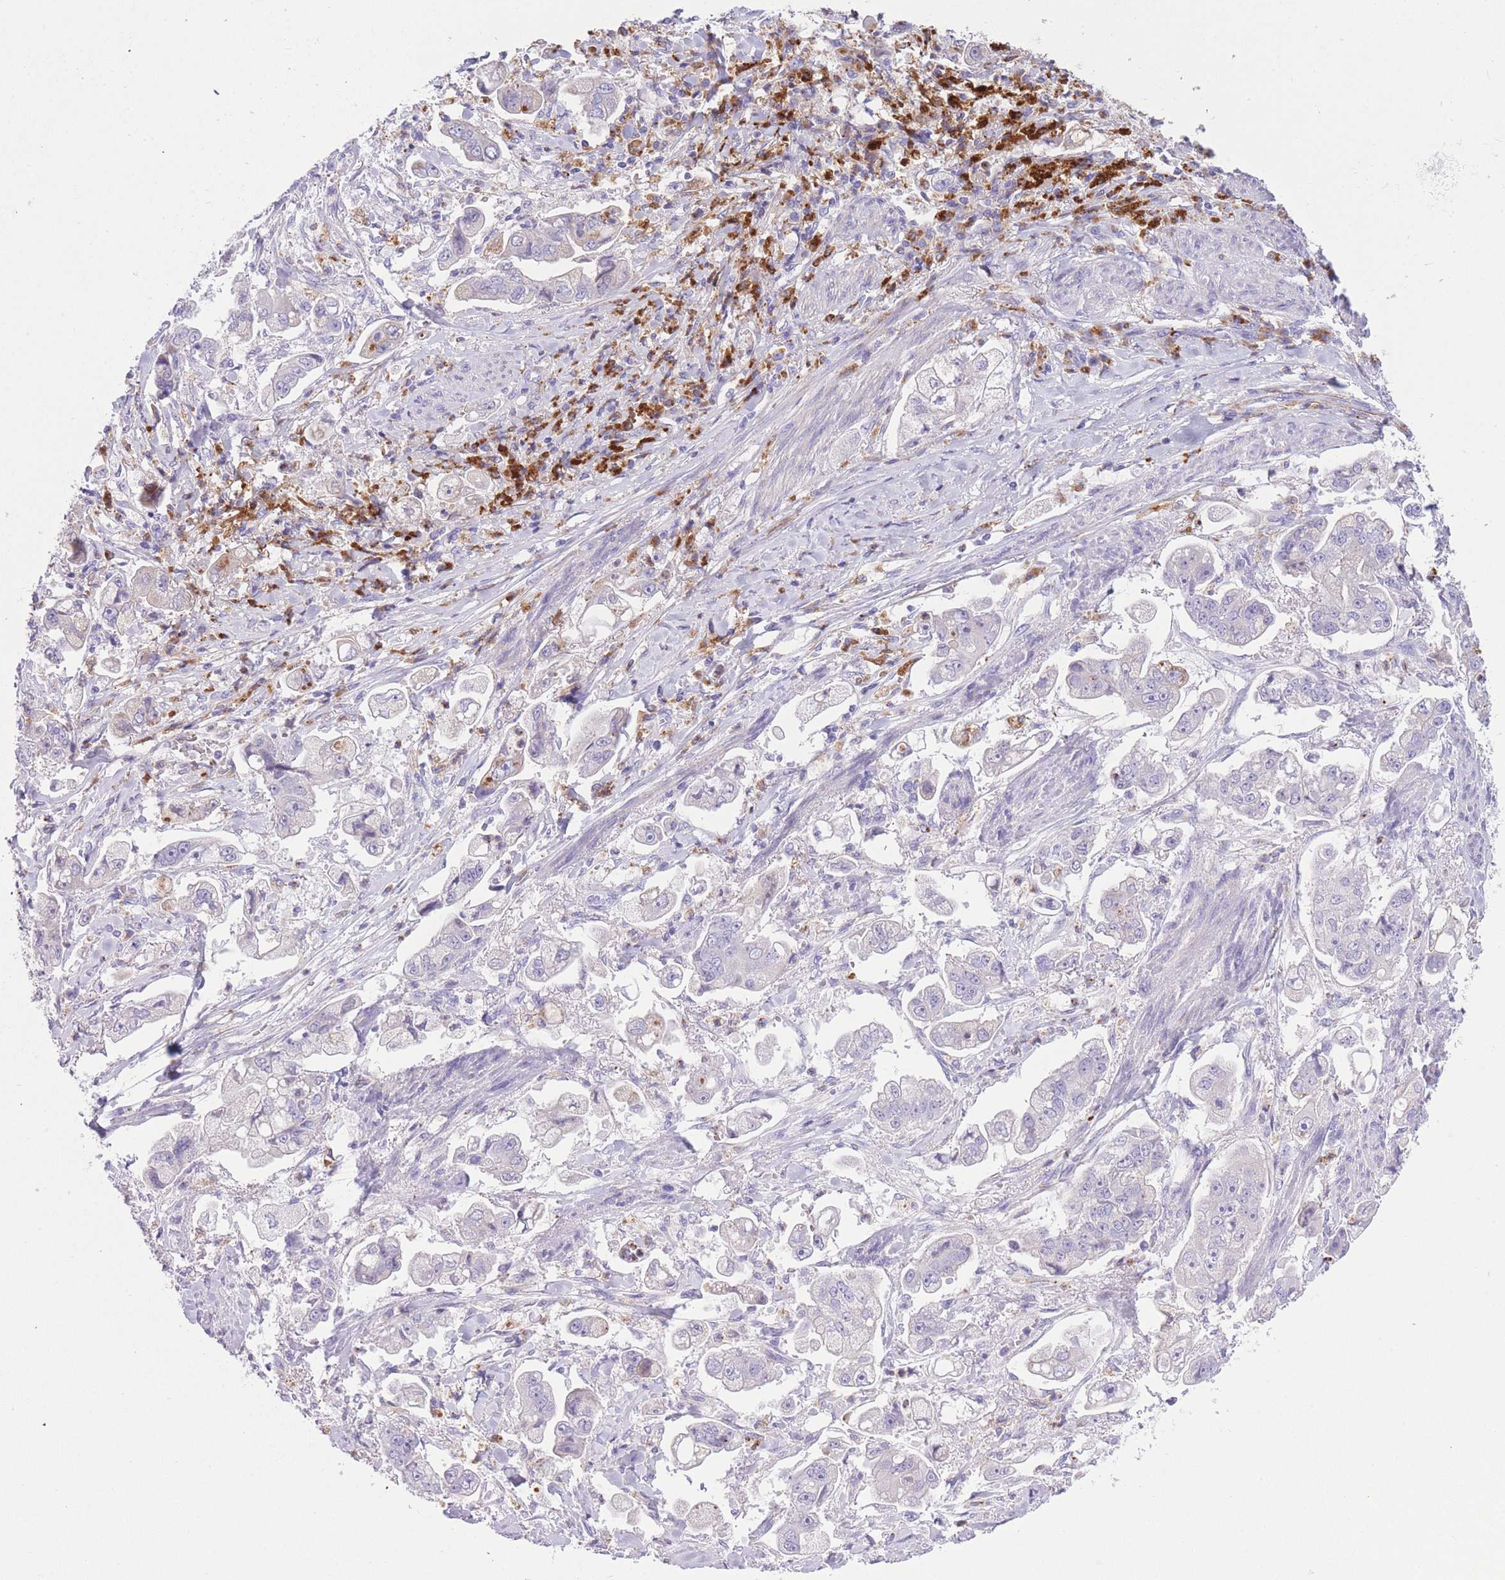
{"staining": {"intensity": "negative", "quantity": "none", "location": "none"}, "tissue": "stomach cancer", "cell_type": "Tumor cells", "image_type": "cancer", "snomed": [{"axis": "morphology", "description": "Adenocarcinoma, NOS"}, {"axis": "topography", "description": "Stomach"}], "caption": "Photomicrograph shows no significant protein expression in tumor cells of stomach adenocarcinoma.", "gene": "PLBD1", "patient": {"sex": "male", "age": 62}}